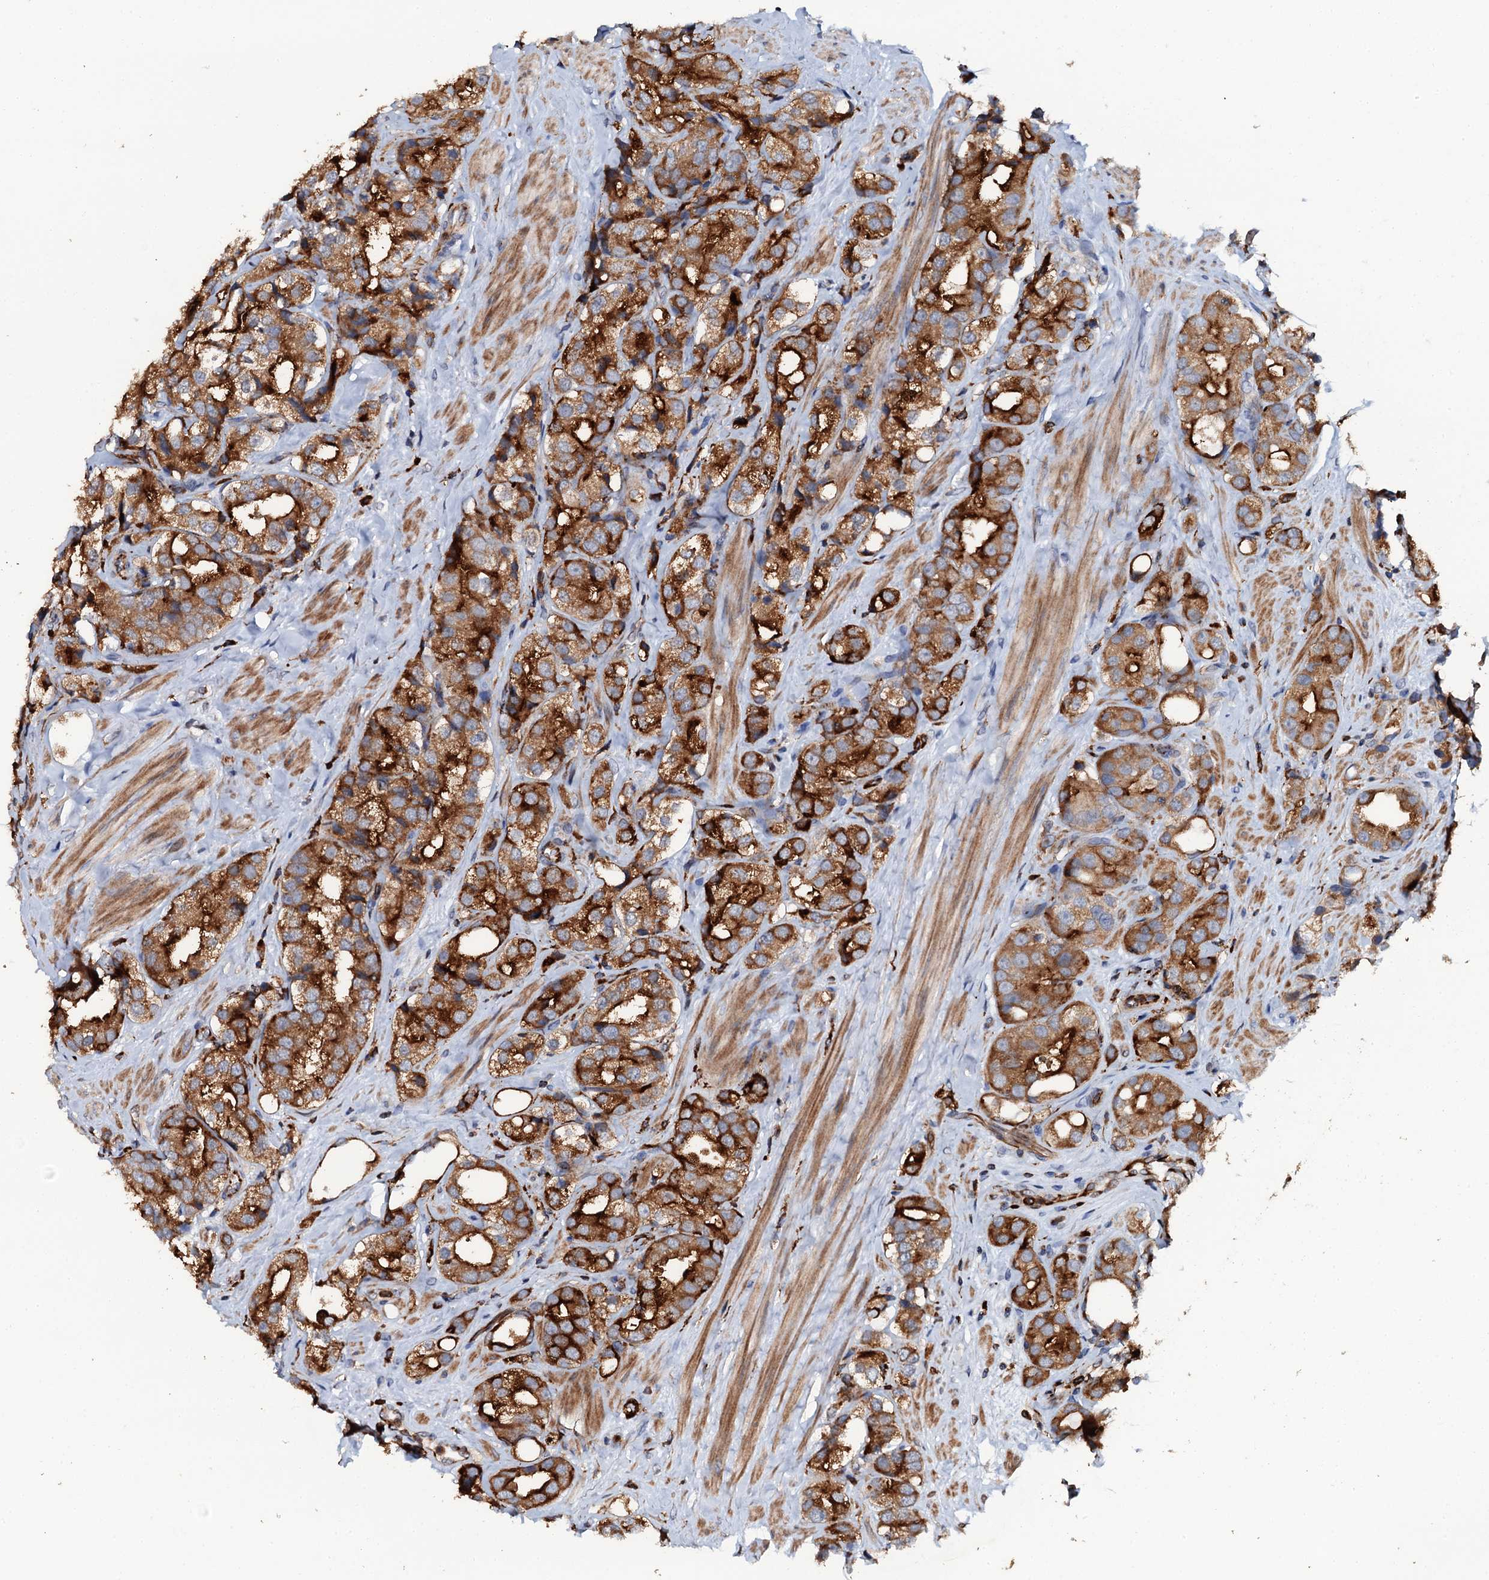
{"staining": {"intensity": "strong", "quantity": ">75%", "location": "cytoplasmic/membranous"}, "tissue": "prostate cancer", "cell_type": "Tumor cells", "image_type": "cancer", "snomed": [{"axis": "morphology", "description": "Adenocarcinoma, NOS"}, {"axis": "topography", "description": "Prostate"}], "caption": "A brown stain labels strong cytoplasmic/membranous expression of a protein in prostate cancer tumor cells.", "gene": "VAMP8", "patient": {"sex": "male", "age": 79}}